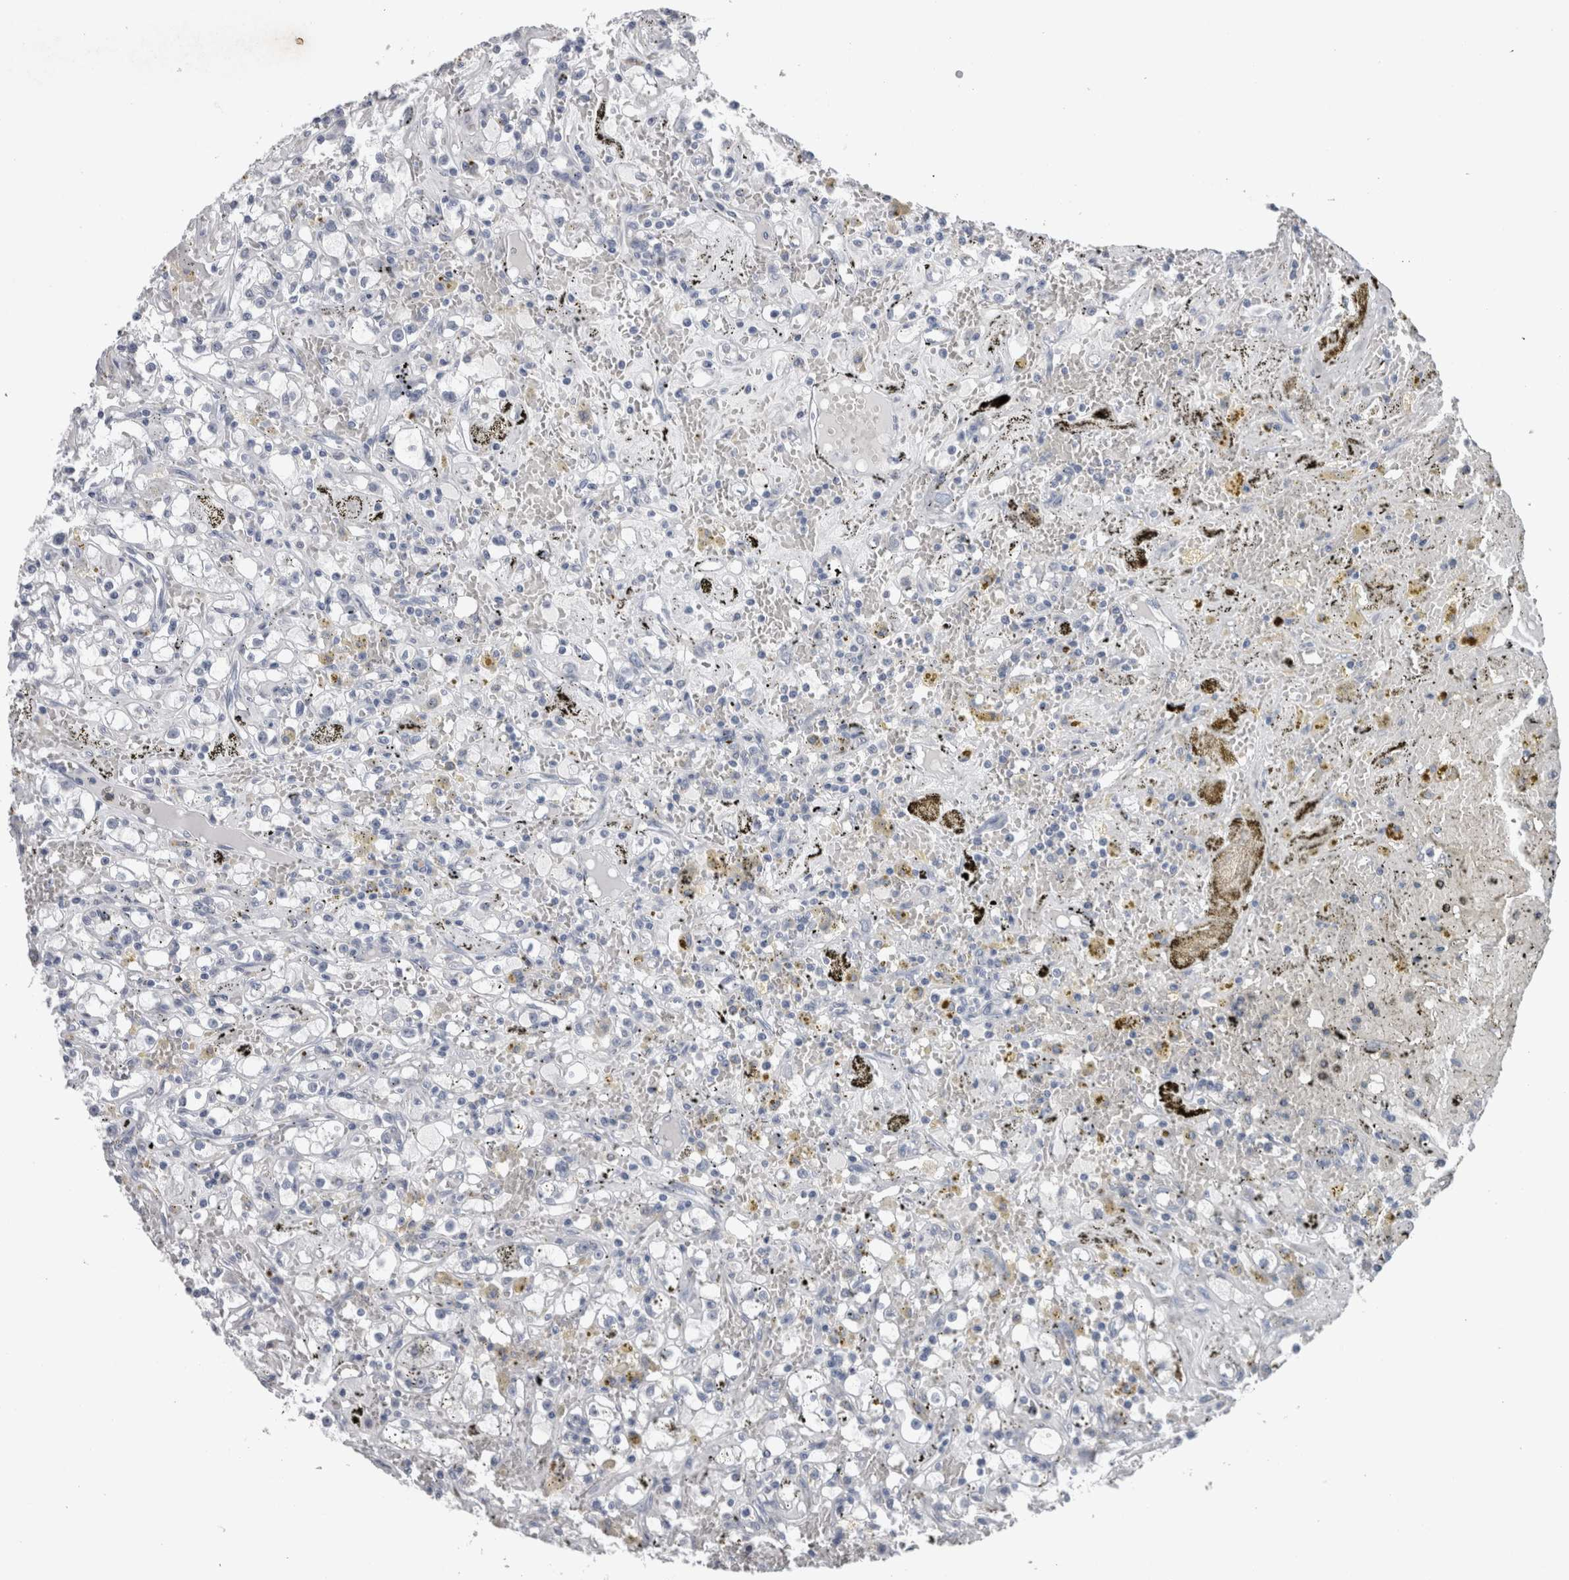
{"staining": {"intensity": "negative", "quantity": "none", "location": "none"}, "tissue": "renal cancer", "cell_type": "Tumor cells", "image_type": "cancer", "snomed": [{"axis": "morphology", "description": "Adenocarcinoma, NOS"}, {"axis": "topography", "description": "Kidney"}], "caption": "DAB immunohistochemical staining of adenocarcinoma (renal) displays no significant positivity in tumor cells. The staining was performed using DAB to visualize the protein expression in brown, while the nuclei were stained in blue with hematoxylin (Magnification: 20x).", "gene": "CA8", "patient": {"sex": "male", "age": 56}}